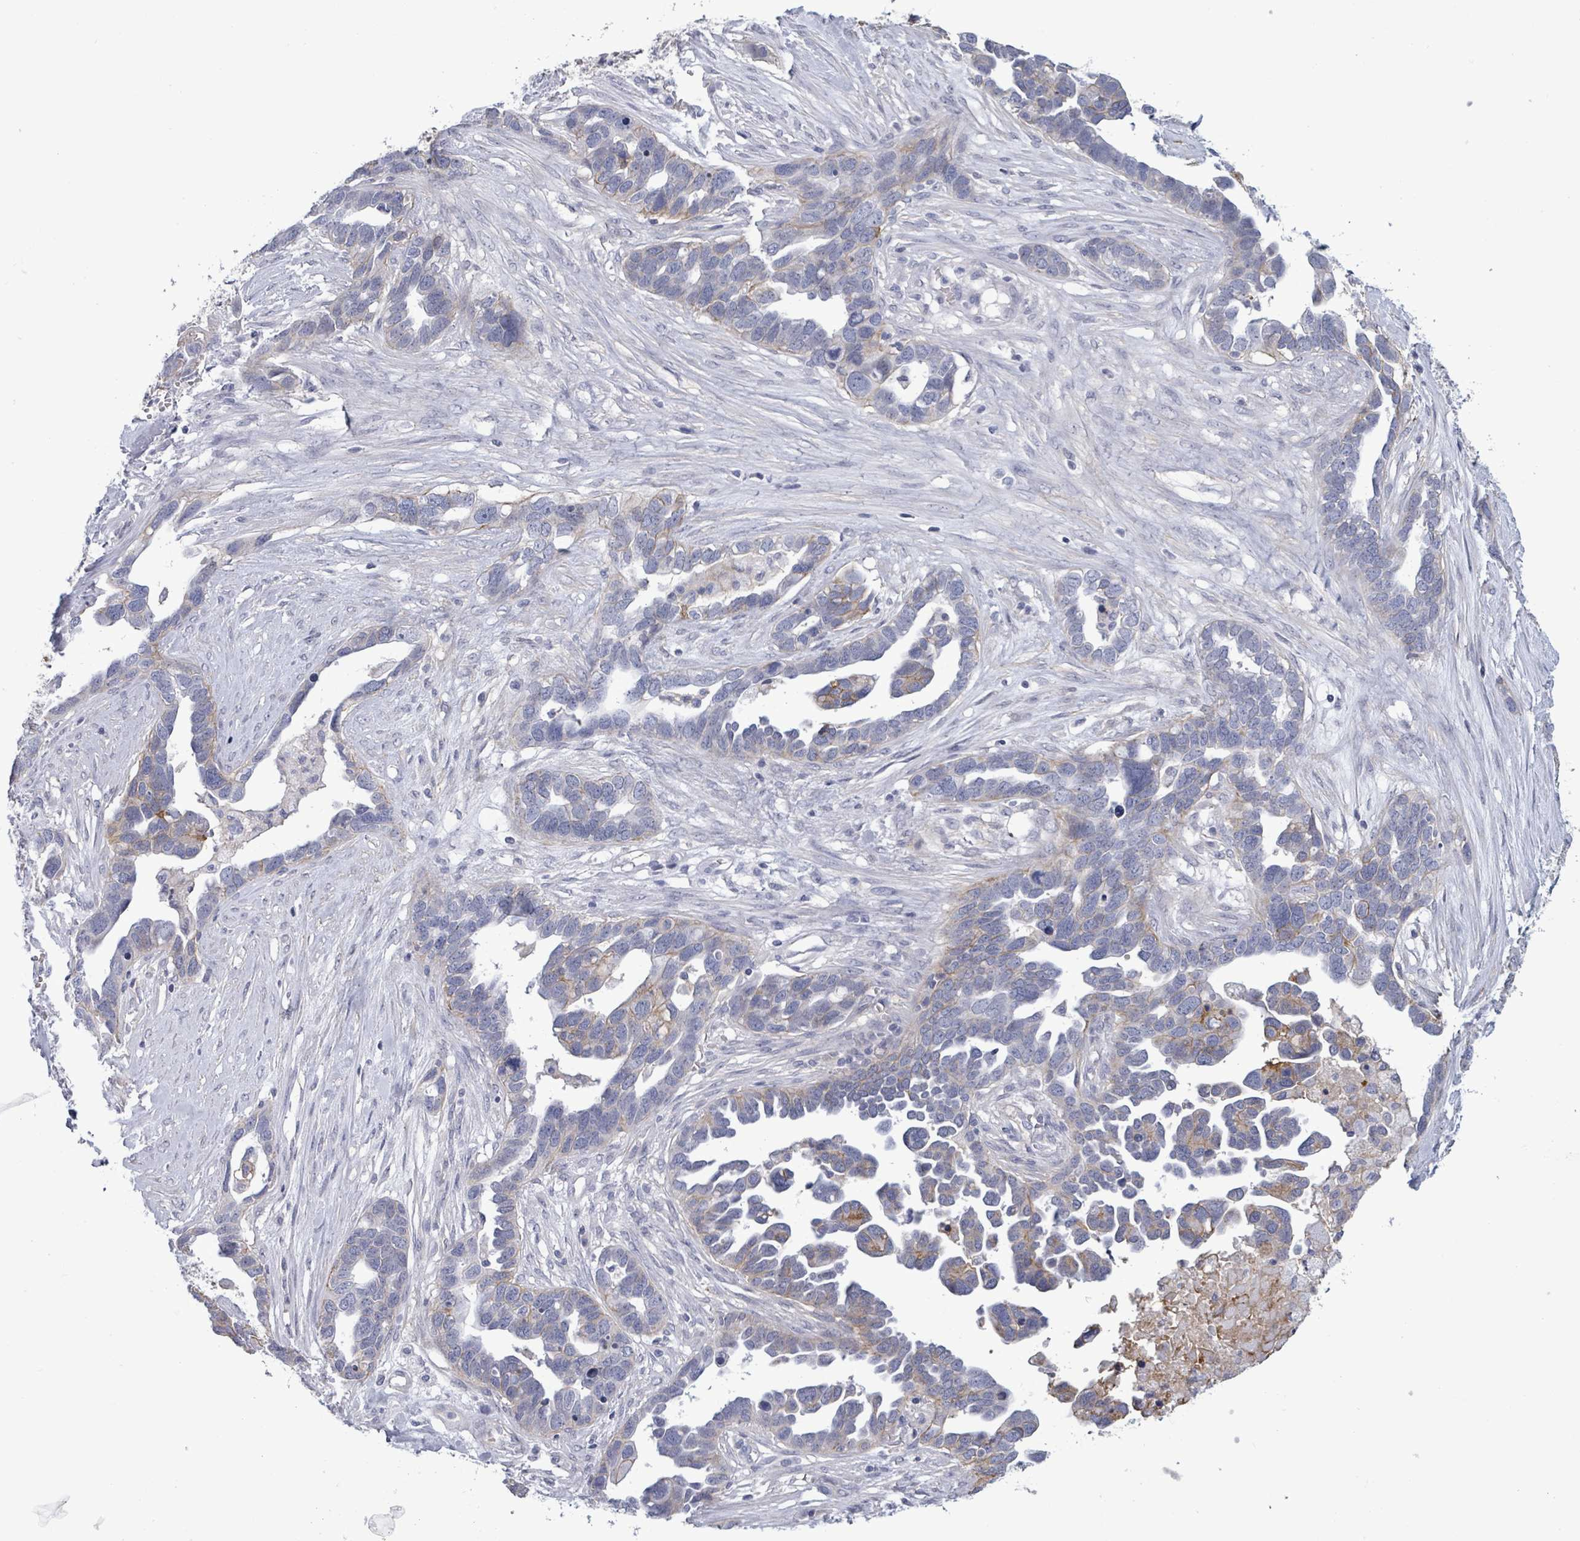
{"staining": {"intensity": "weak", "quantity": "<25%", "location": "cytoplasmic/membranous"}, "tissue": "ovarian cancer", "cell_type": "Tumor cells", "image_type": "cancer", "snomed": [{"axis": "morphology", "description": "Cystadenocarcinoma, serous, NOS"}, {"axis": "topography", "description": "Ovary"}], "caption": "This is an immunohistochemistry micrograph of ovarian cancer (serous cystadenocarcinoma). There is no expression in tumor cells.", "gene": "BSG", "patient": {"sex": "female", "age": 54}}